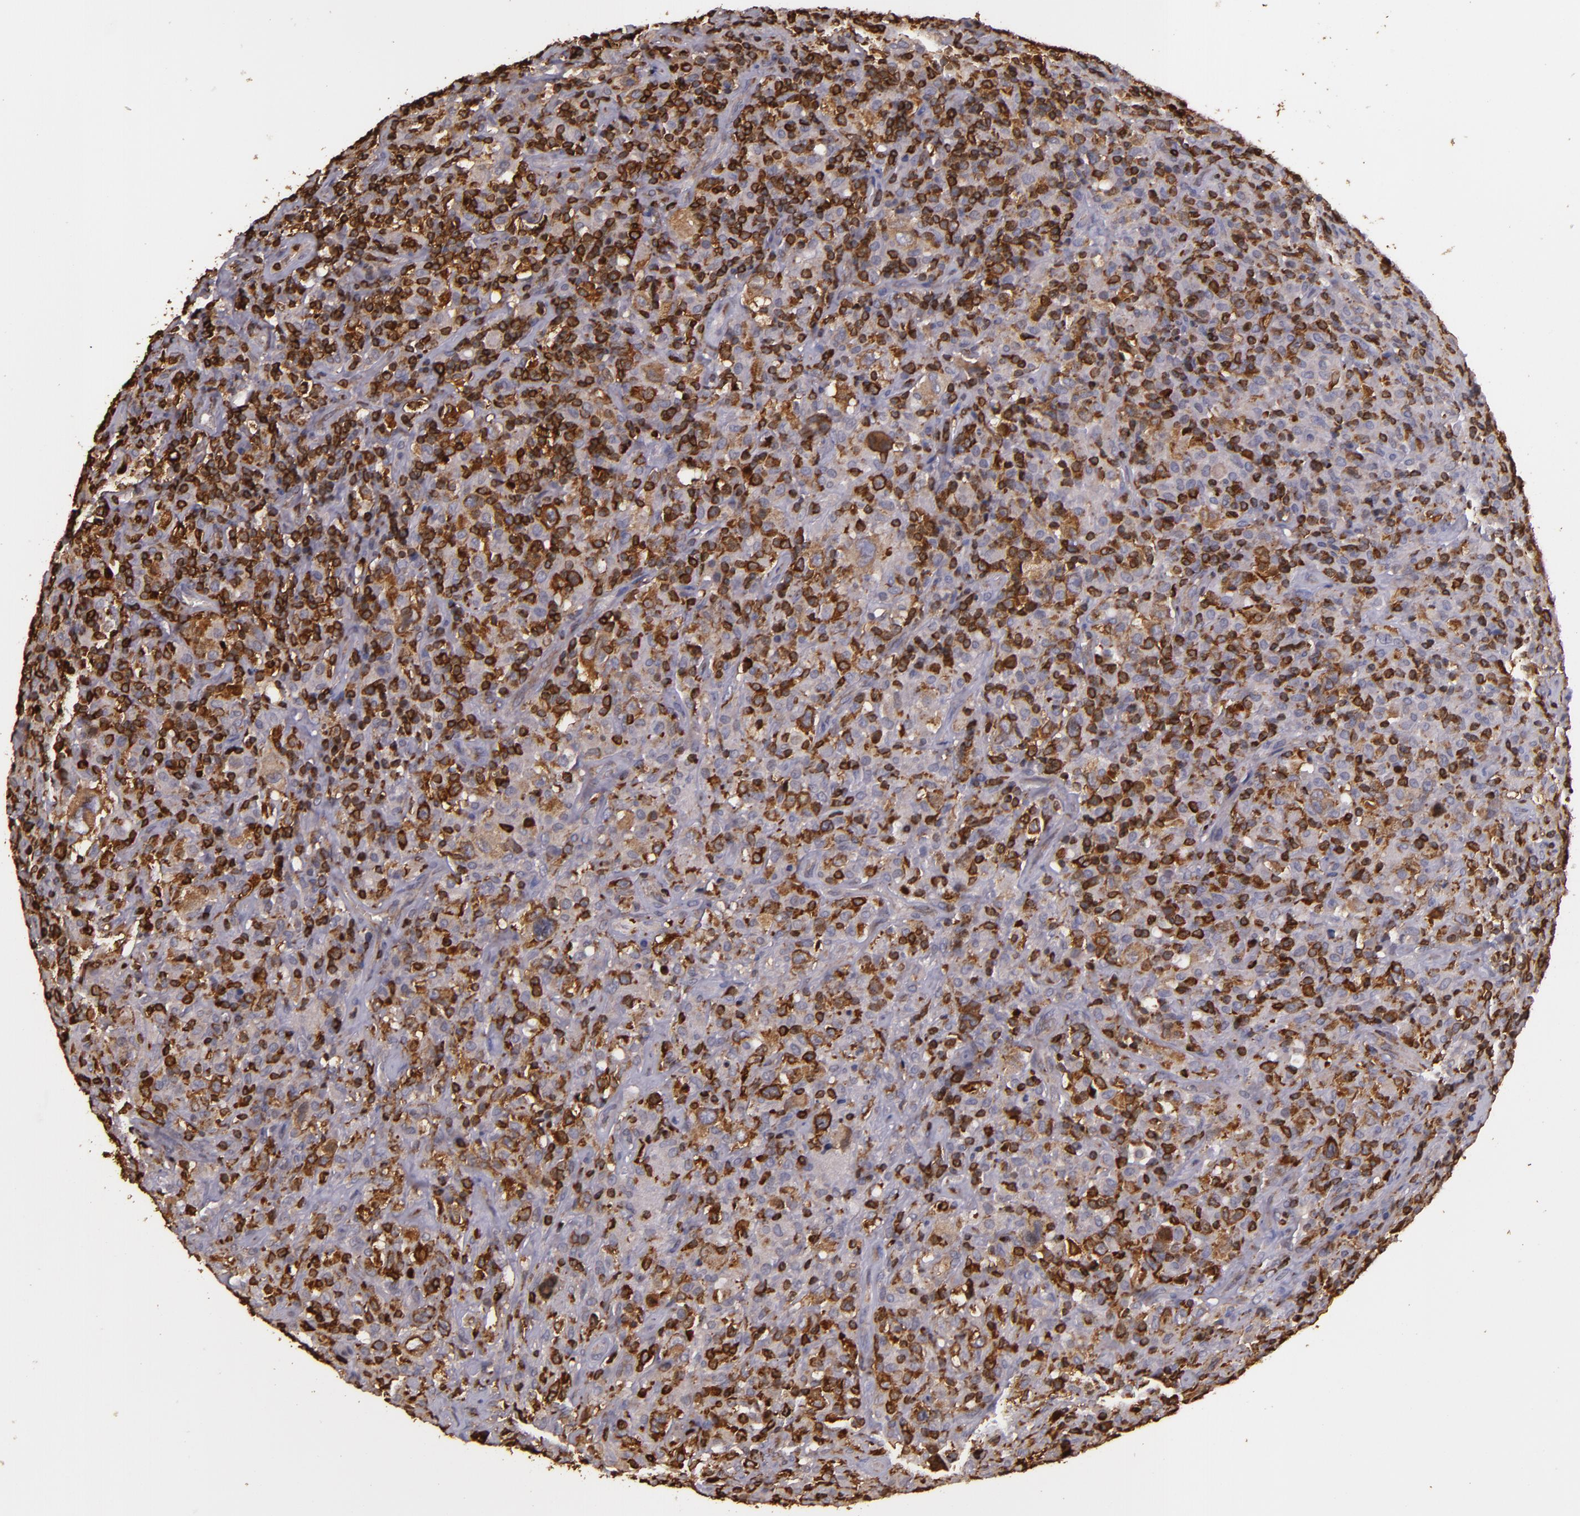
{"staining": {"intensity": "strong", "quantity": ">75%", "location": "cytoplasmic/membranous"}, "tissue": "lymphoma", "cell_type": "Tumor cells", "image_type": "cancer", "snomed": [{"axis": "morphology", "description": "Hodgkin's disease, NOS"}, {"axis": "topography", "description": "Lymph node"}], "caption": "Immunohistochemical staining of human lymphoma exhibits high levels of strong cytoplasmic/membranous positivity in approximately >75% of tumor cells.", "gene": "SLC9A3R1", "patient": {"sex": "male", "age": 46}}